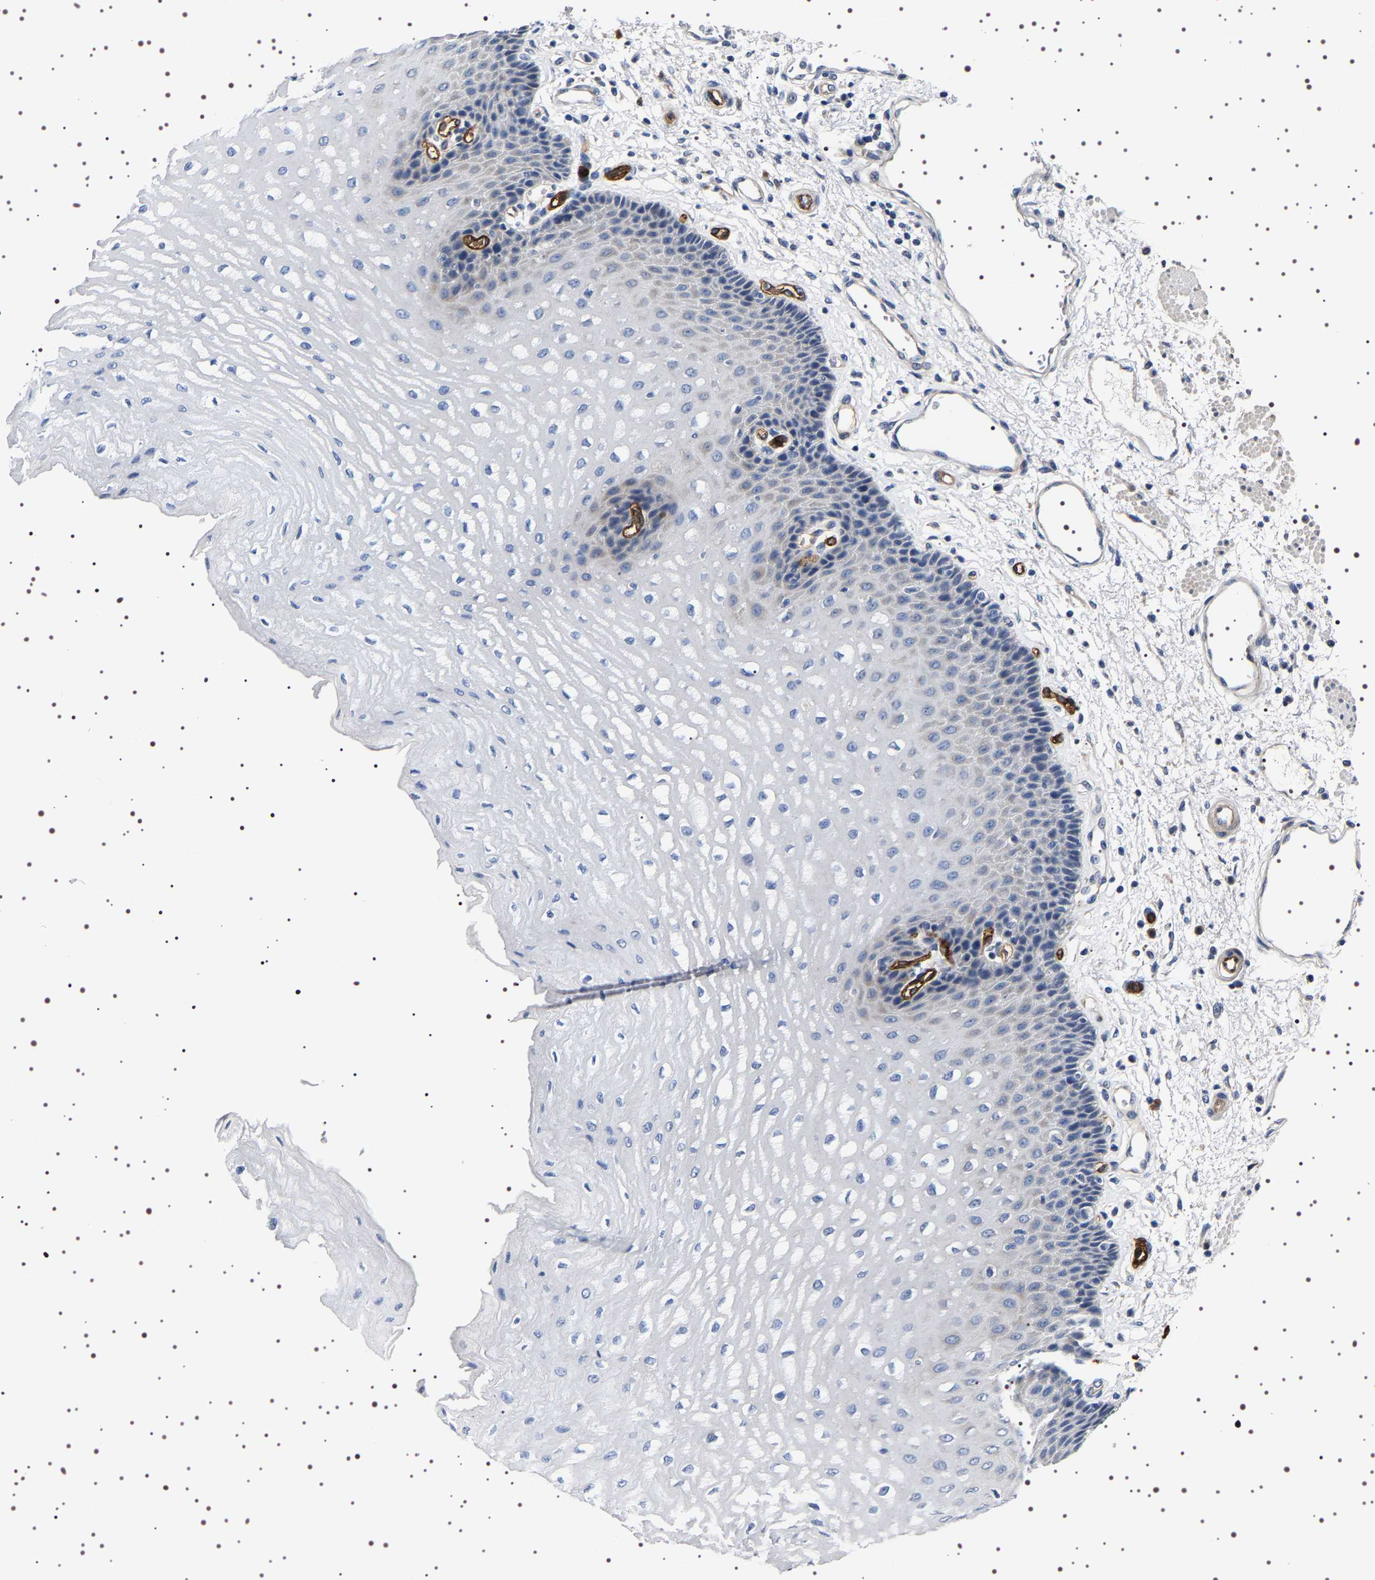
{"staining": {"intensity": "negative", "quantity": "none", "location": "none"}, "tissue": "esophagus", "cell_type": "Squamous epithelial cells", "image_type": "normal", "snomed": [{"axis": "morphology", "description": "Normal tissue, NOS"}, {"axis": "topography", "description": "Esophagus"}], "caption": "High power microscopy image of an immunohistochemistry image of benign esophagus, revealing no significant expression in squamous epithelial cells.", "gene": "ALPL", "patient": {"sex": "male", "age": 54}}